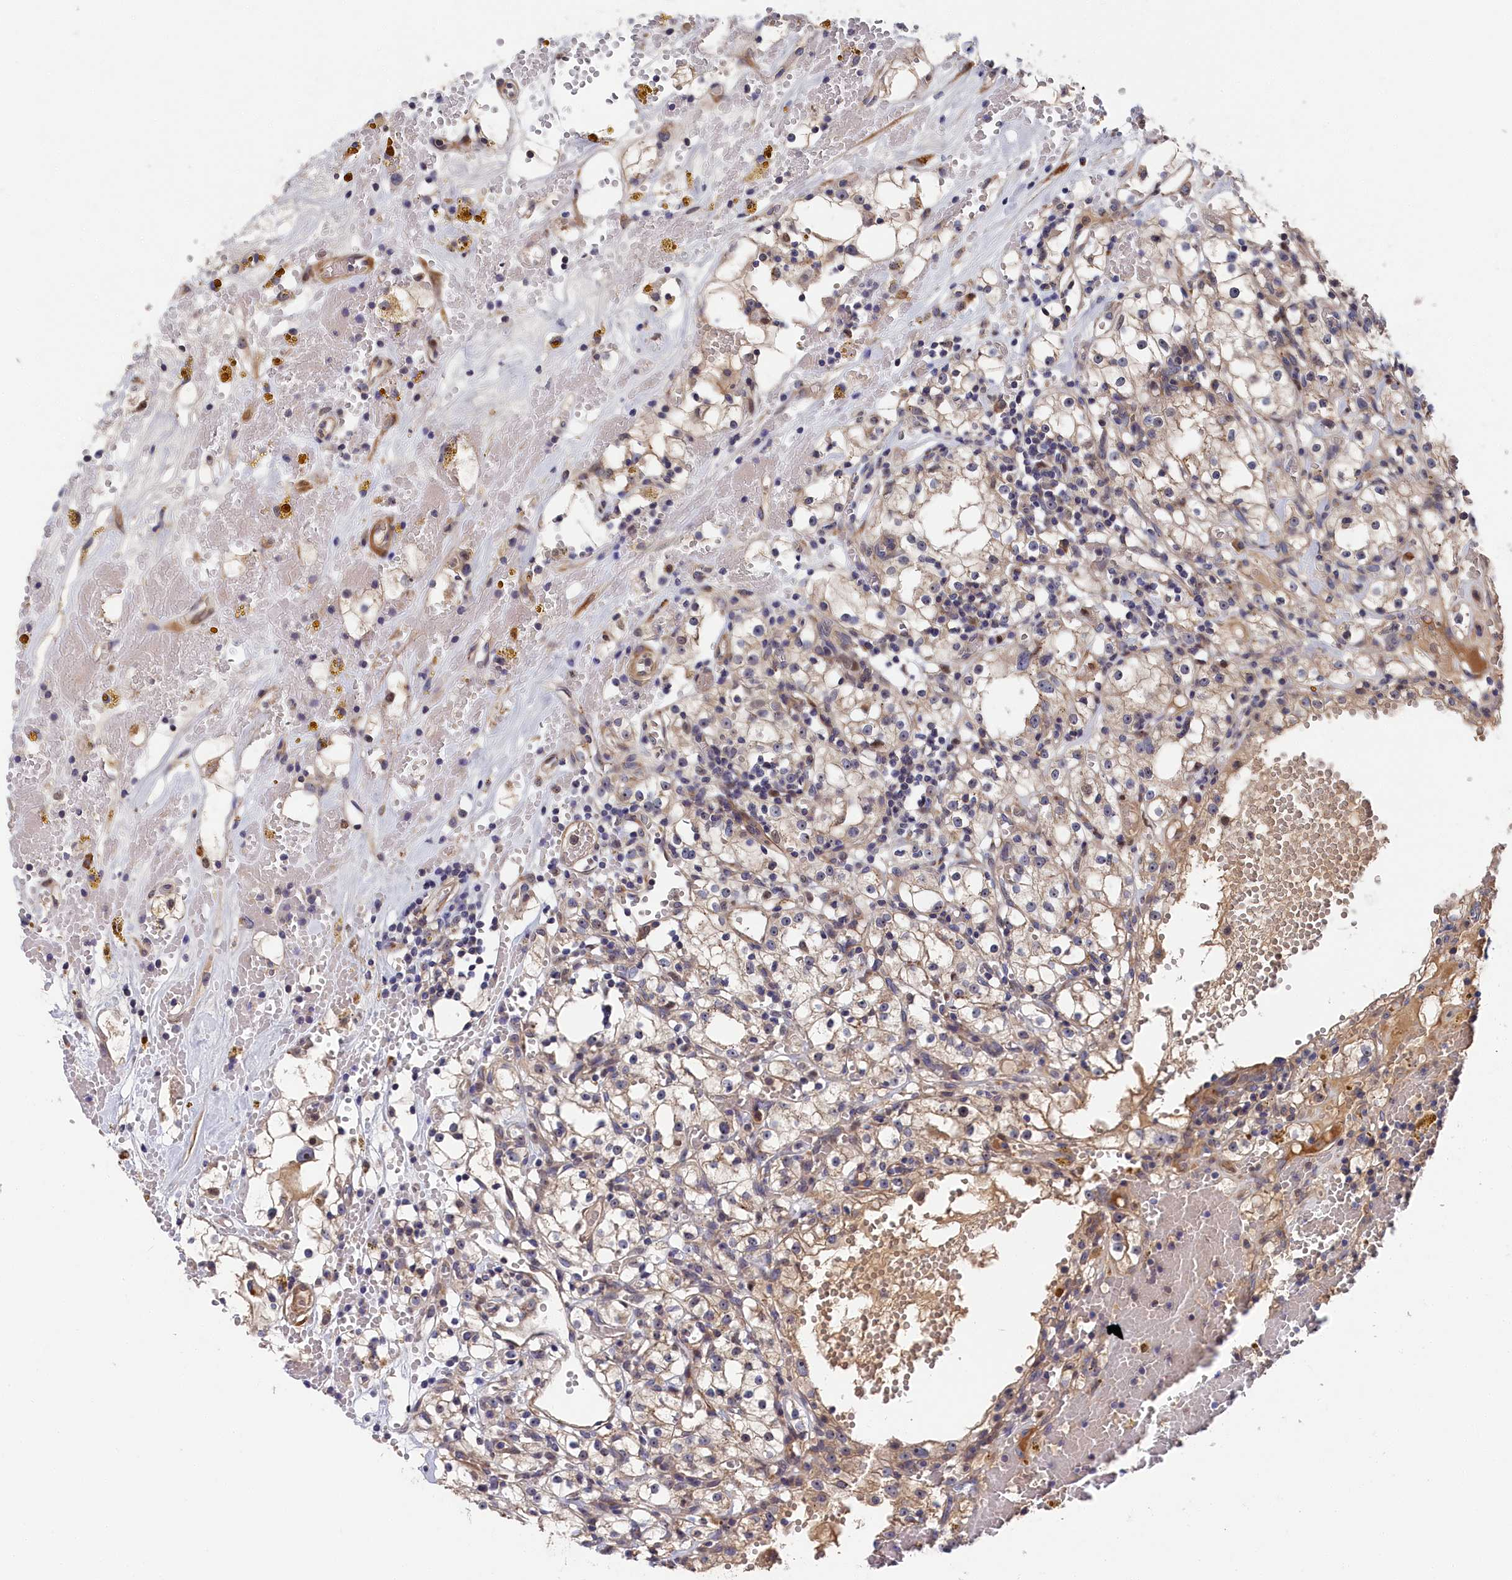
{"staining": {"intensity": "weak", "quantity": ">75%", "location": "cytoplasmic/membranous"}, "tissue": "renal cancer", "cell_type": "Tumor cells", "image_type": "cancer", "snomed": [{"axis": "morphology", "description": "Adenocarcinoma, NOS"}, {"axis": "topography", "description": "Kidney"}], "caption": "Immunohistochemical staining of human renal cancer reveals low levels of weak cytoplasmic/membranous staining in approximately >75% of tumor cells. The protein of interest is shown in brown color, while the nuclei are stained blue.", "gene": "CYB5D2", "patient": {"sex": "male", "age": 56}}